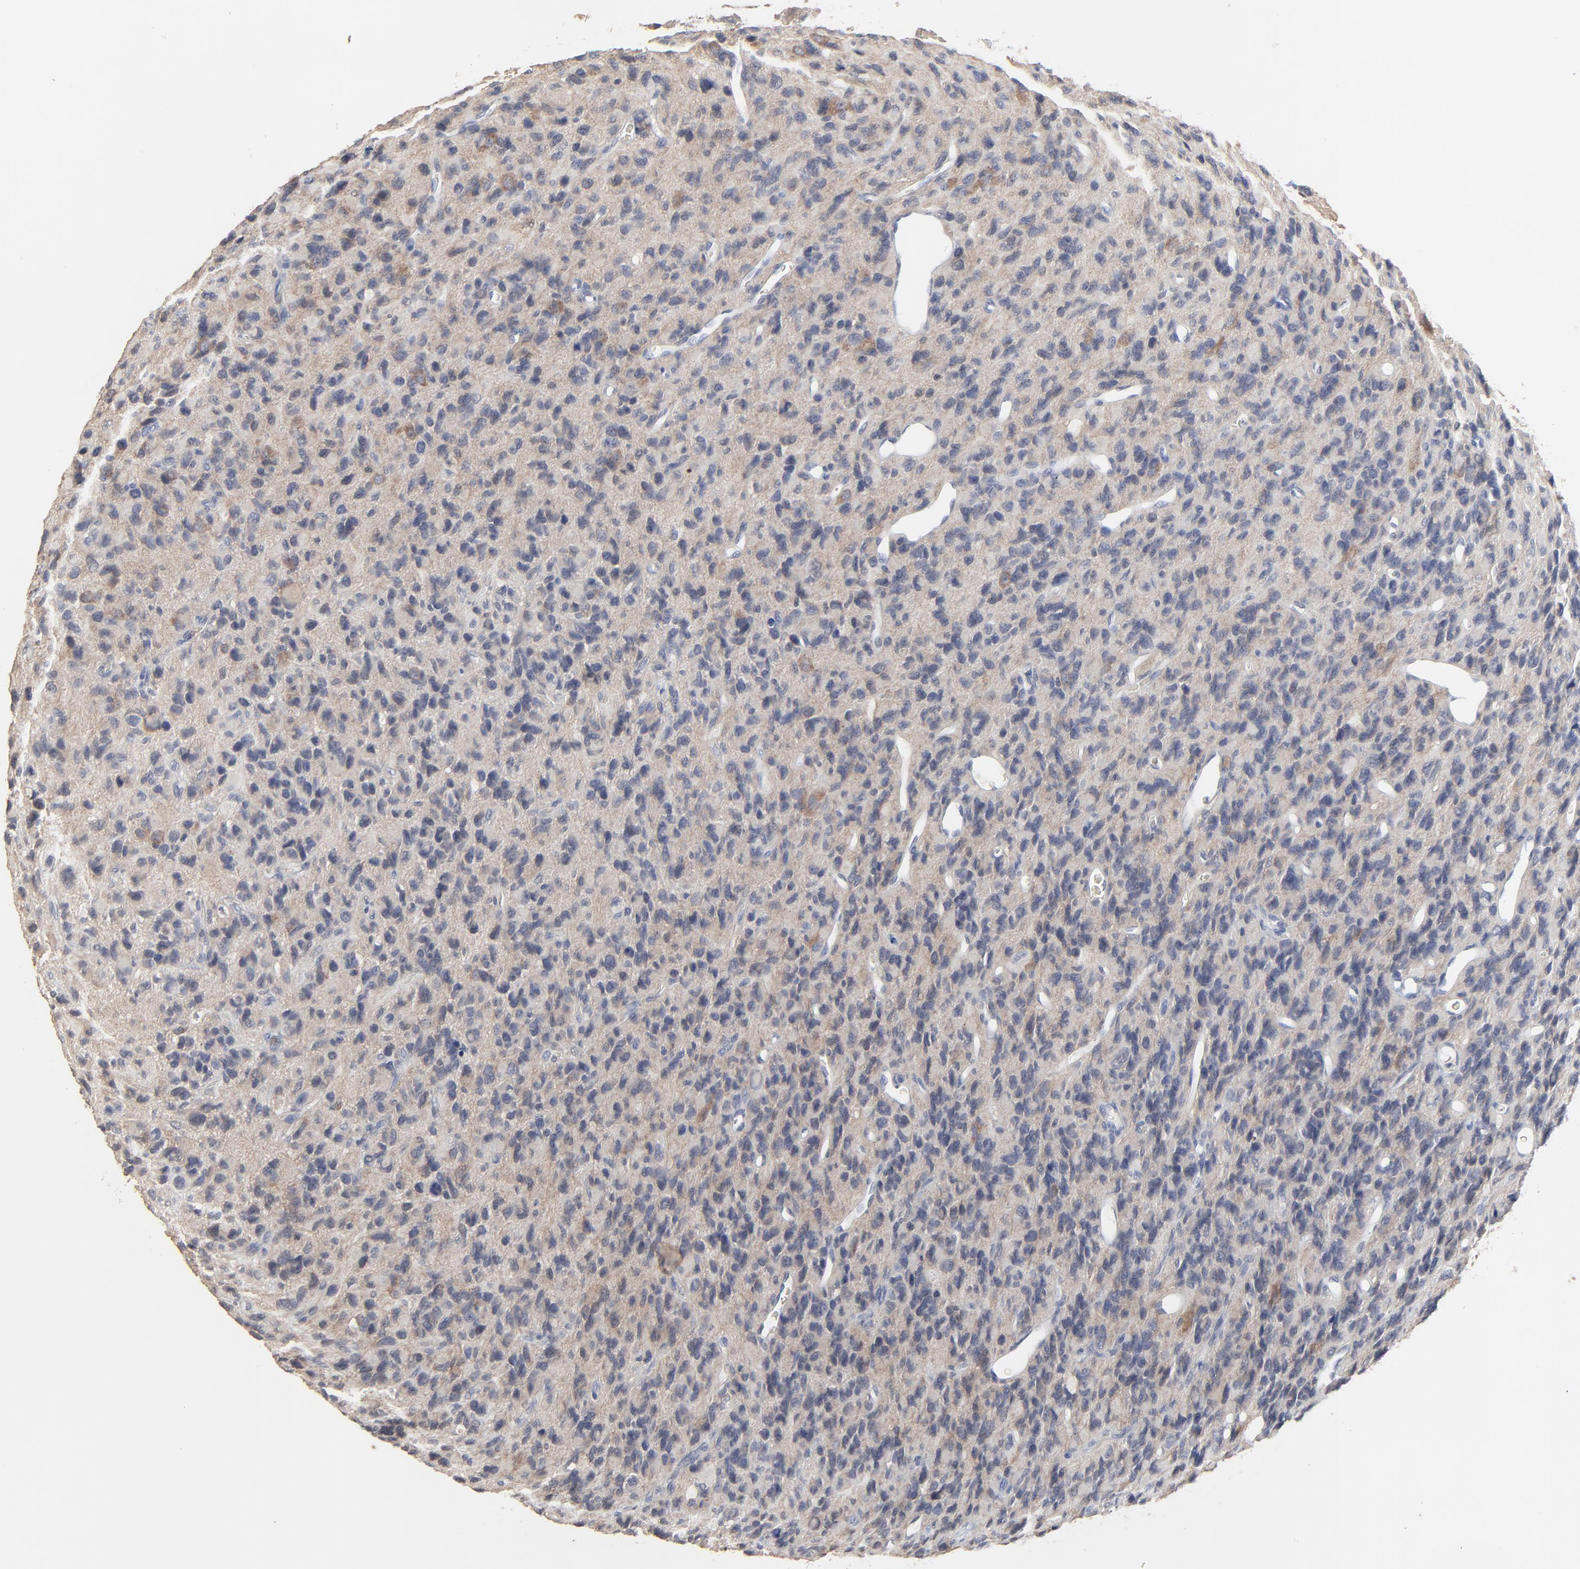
{"staining": {"intensity": "negative", "quantity": "none", "location": "none"}, "tissue": "glioma", "cell_type": "Tumor cells", "image_type": "cancer", "snomed": [{"axis": "morphology", "description": "Glioma, malignant, High grade"}, {"axis": "topography", "description": "Brain"}], "caption": "Micrograph shows no protein positivity in tumor cells of malignant high-grade glioma tissue.", "gene": "FANCB", "patient": {"sex": "male", "age": 77}}